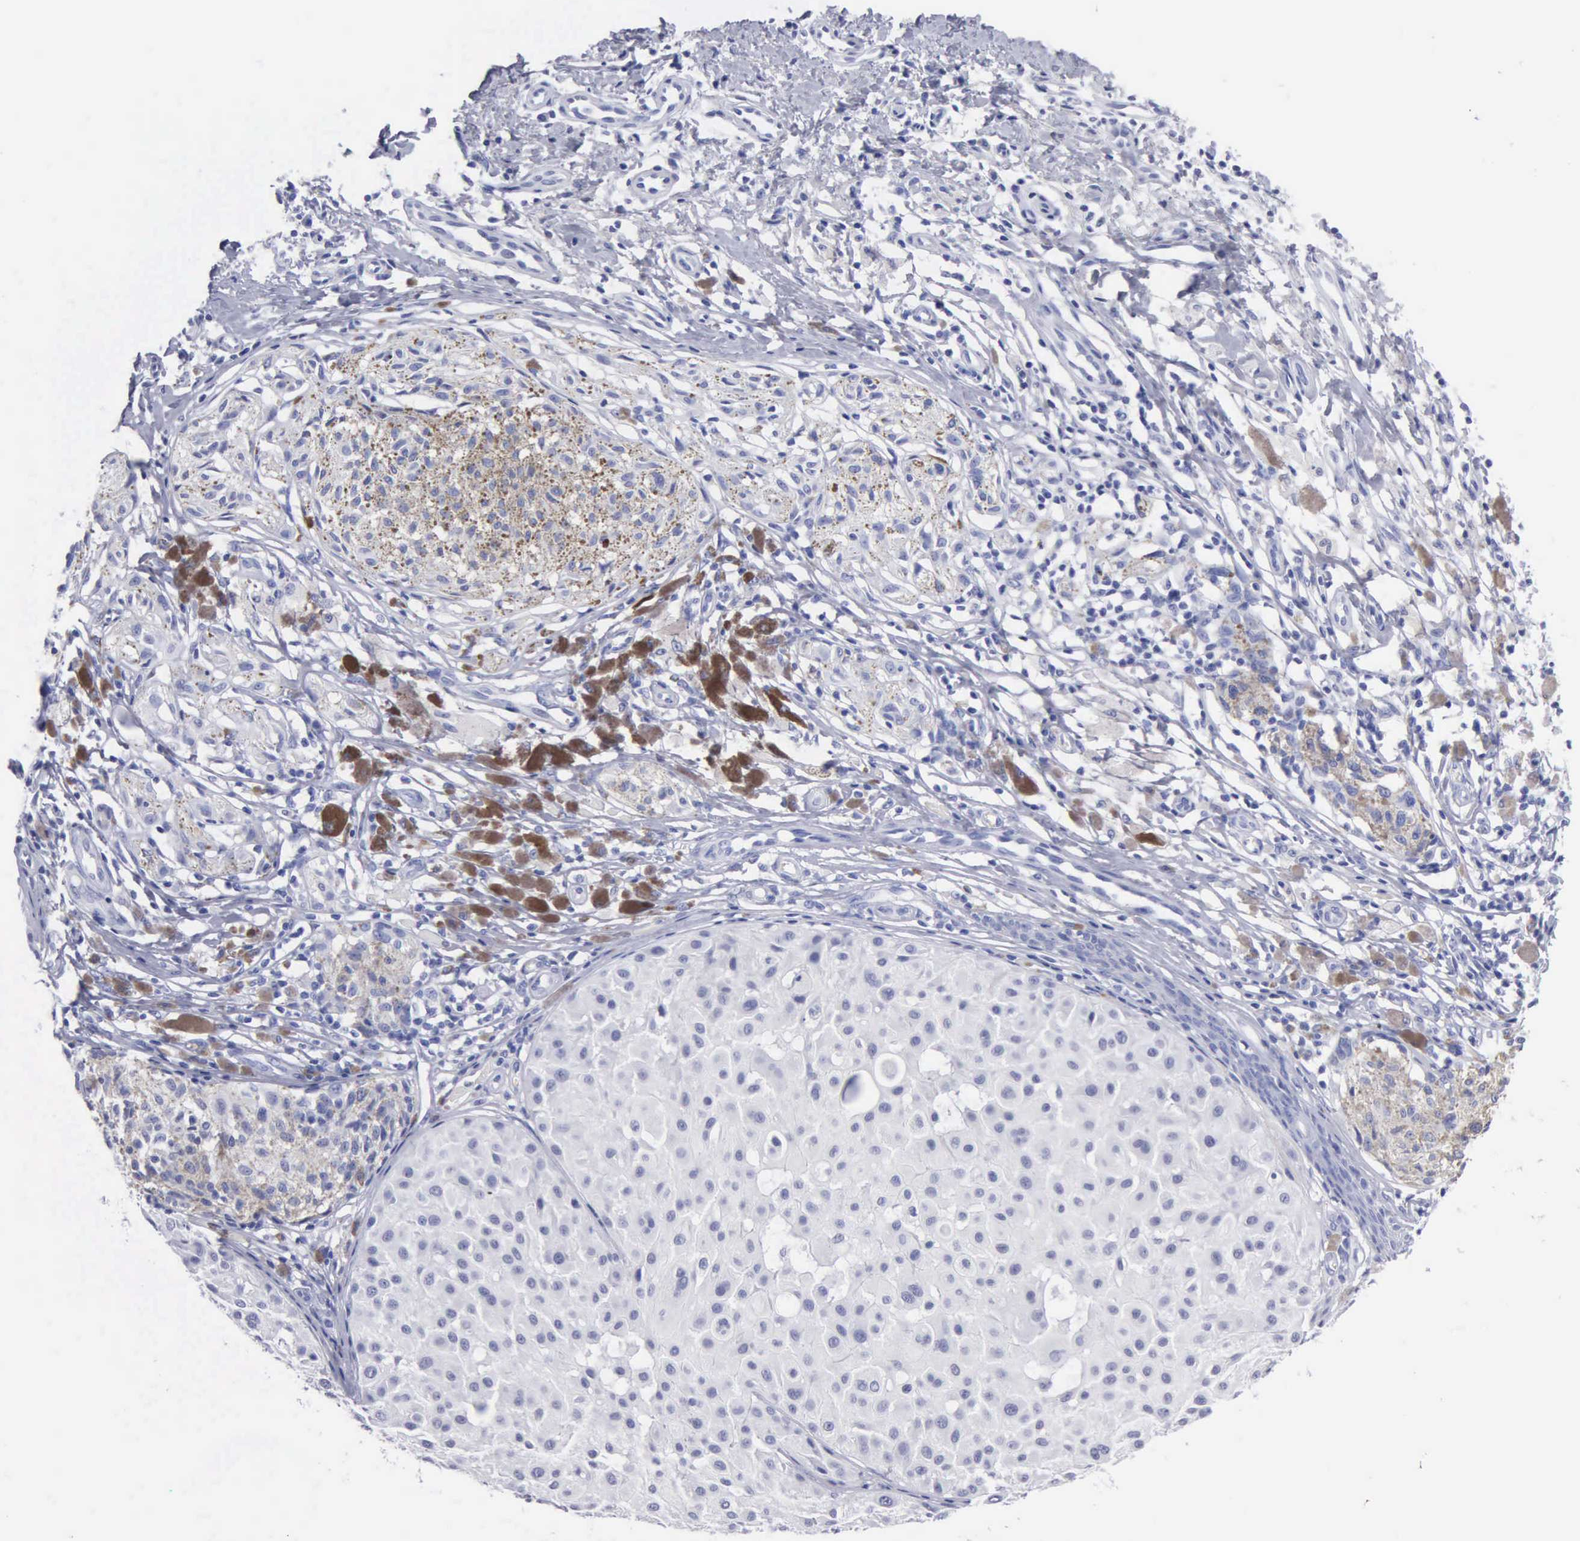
{"staining": {"intensity": "negative", "quantity": "none", "location": "none"}, "tissue": "melanoma", "cell_type": "Tumor cells", "image_type": "cancer", "snomed": [{"axis": "morphology", "description": "Malignant melanoma, NOS"}, {"axis": "topography", "description": "Skin"}], "caption": "An image of malignant melanoma stained for a protein shows no brown staining in tumor cells.", "gene": "CYP19A1", "patient": {"sex": "male", "age": 36}}